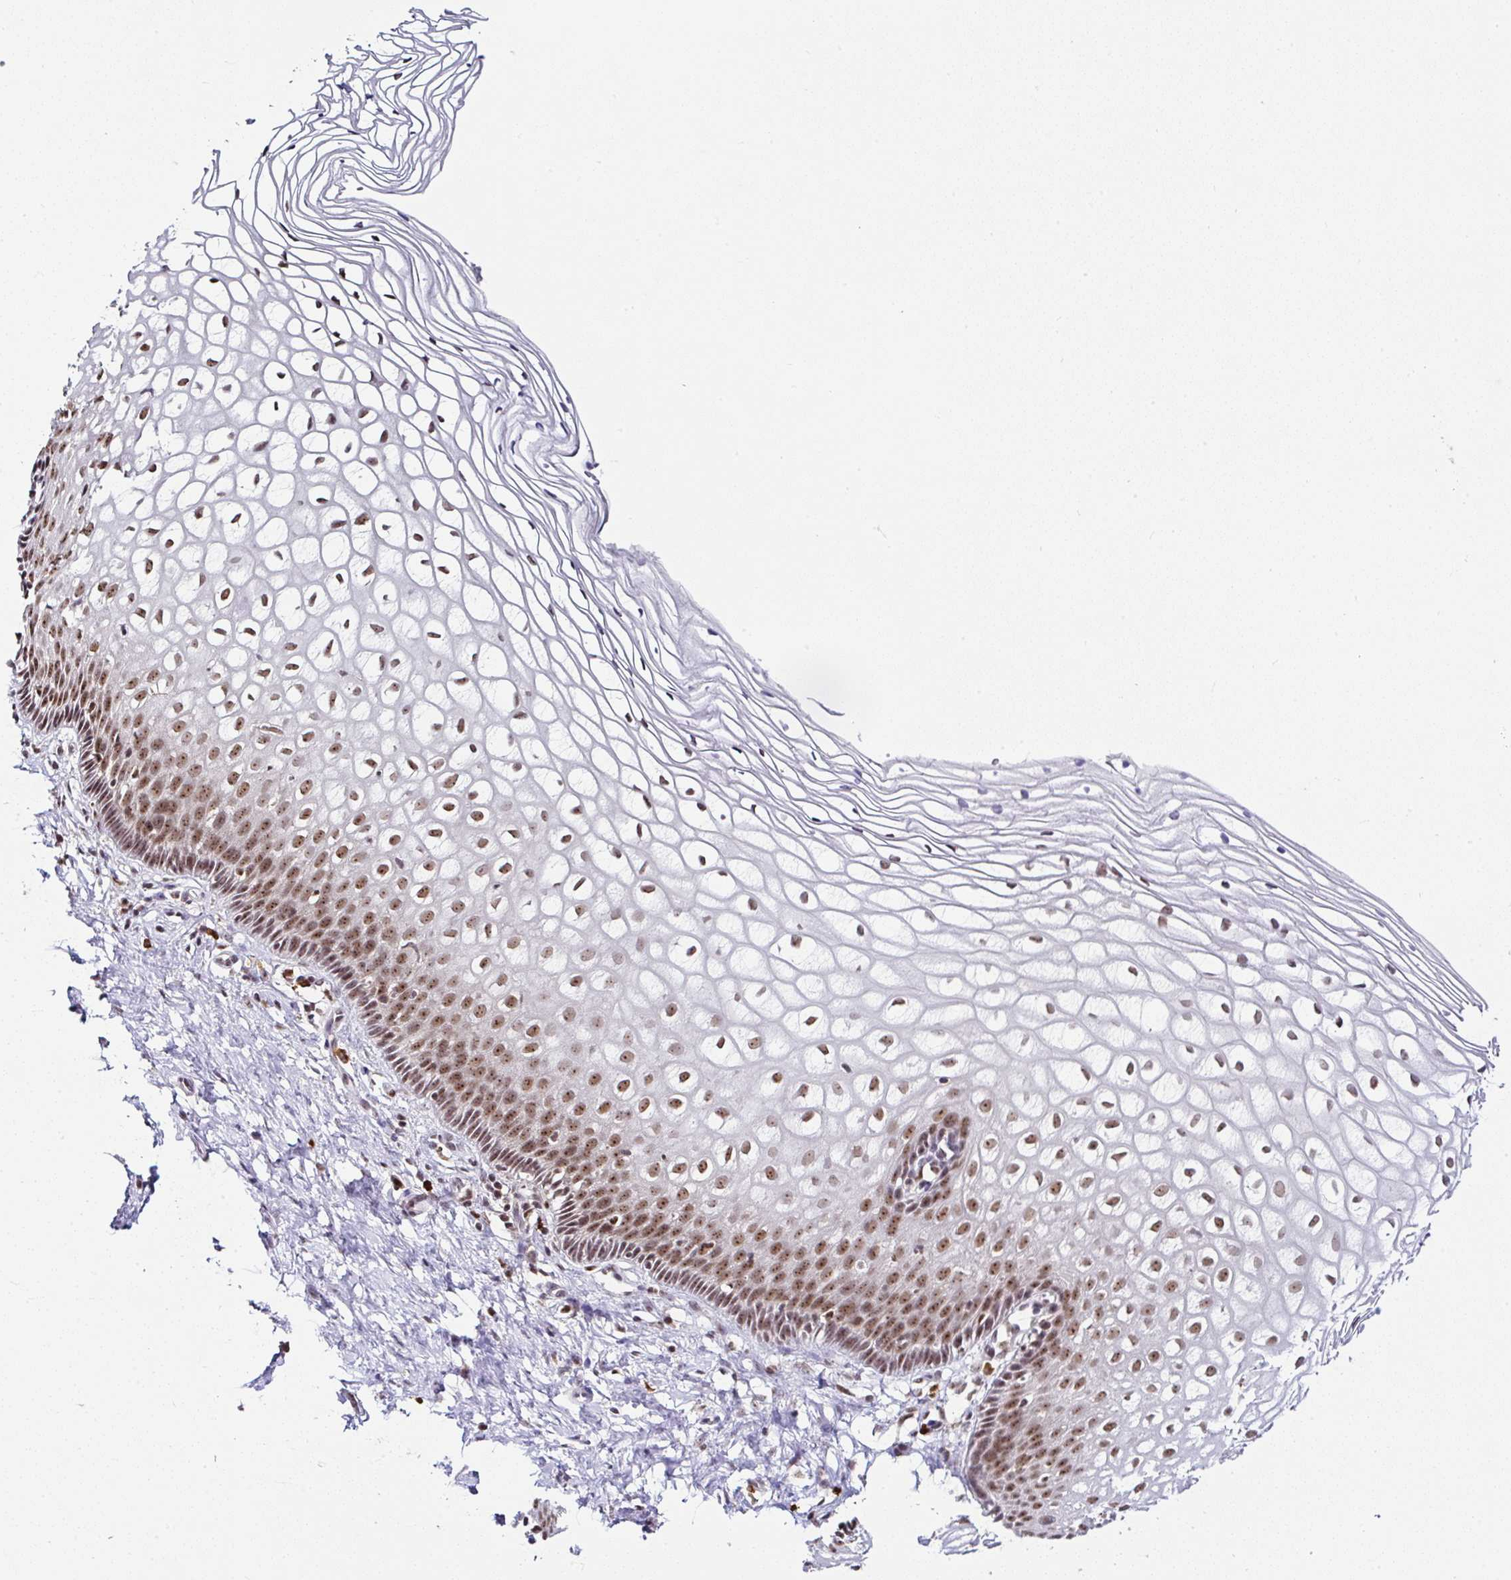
{"staining": {"intensity": "moderate", "quantity": ">75%", "location": "nuclear"}, "tissue": "cervix", "cell_type": "Glandular cells", "image_type": "normal", "snomed": [{"axis": "morphology", "description": "Normal tissue, NOS"}, {"axis": "topography", "description": "Cervix"}], "caption": "Moderate nuclear protein staining is present in about >75% of glandular cells in cervix.", "gene": "PTPN2", "patient": {"sex": "female", "age": 36}}